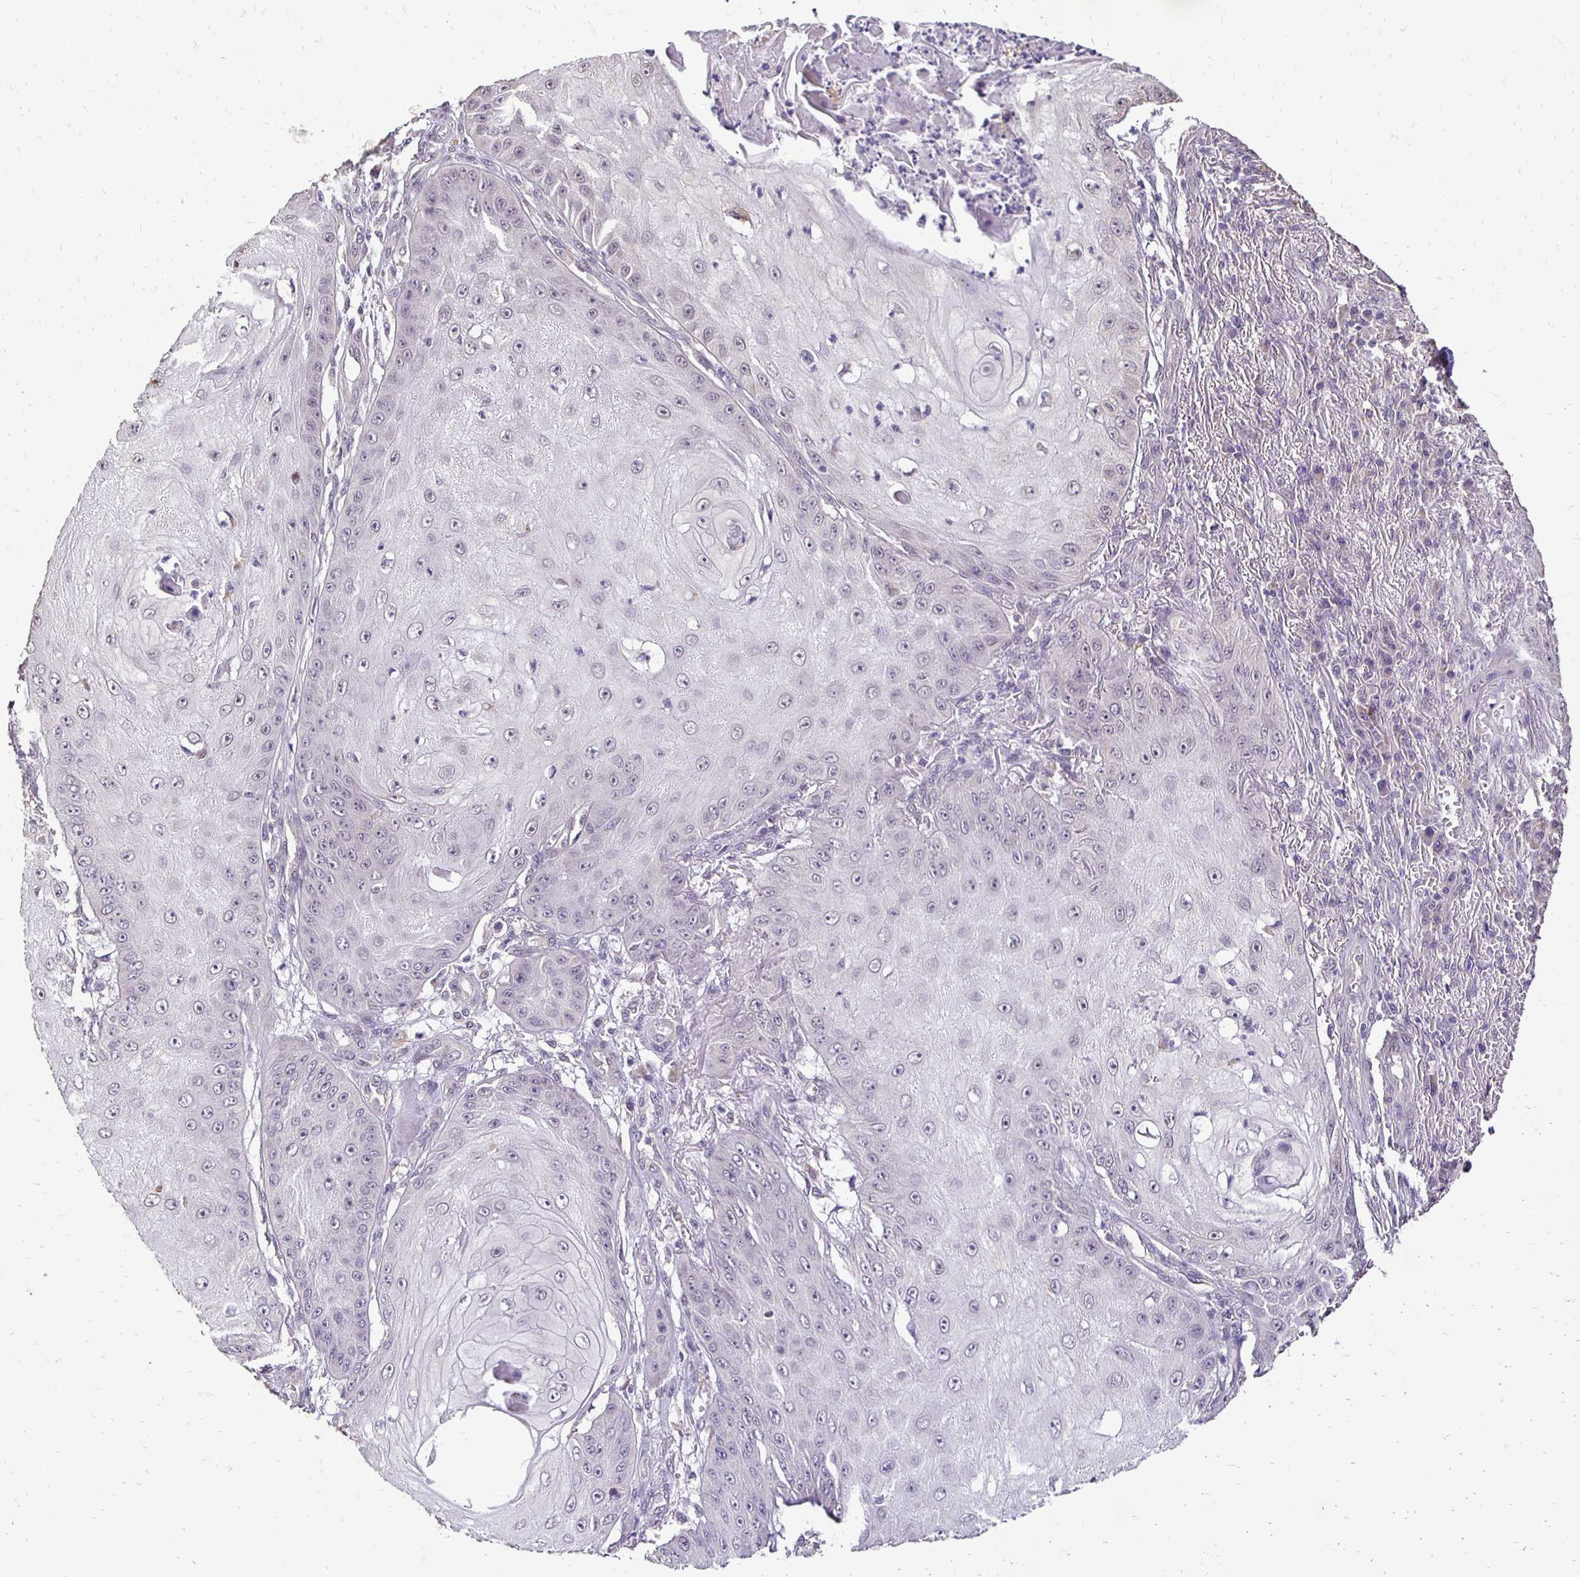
{"staining": {"intensity": "negative", "quantity": "none", "location": "none"}, "tissue": "skin cancer", "cell_type": "Tumor cells", "image_type": "cancer", "snomed": [{"axis": "morphology", "description": "Squamous cell carcinoma, NOS"}, {"axis": "topography", "description": "Skin"}], "caption": "There is no significant positivity in tumor cells of skin cancer (squamous cell carcinoma).", "gene": "RHEBL1", "patient": {"sex": "male", "age": 70}}